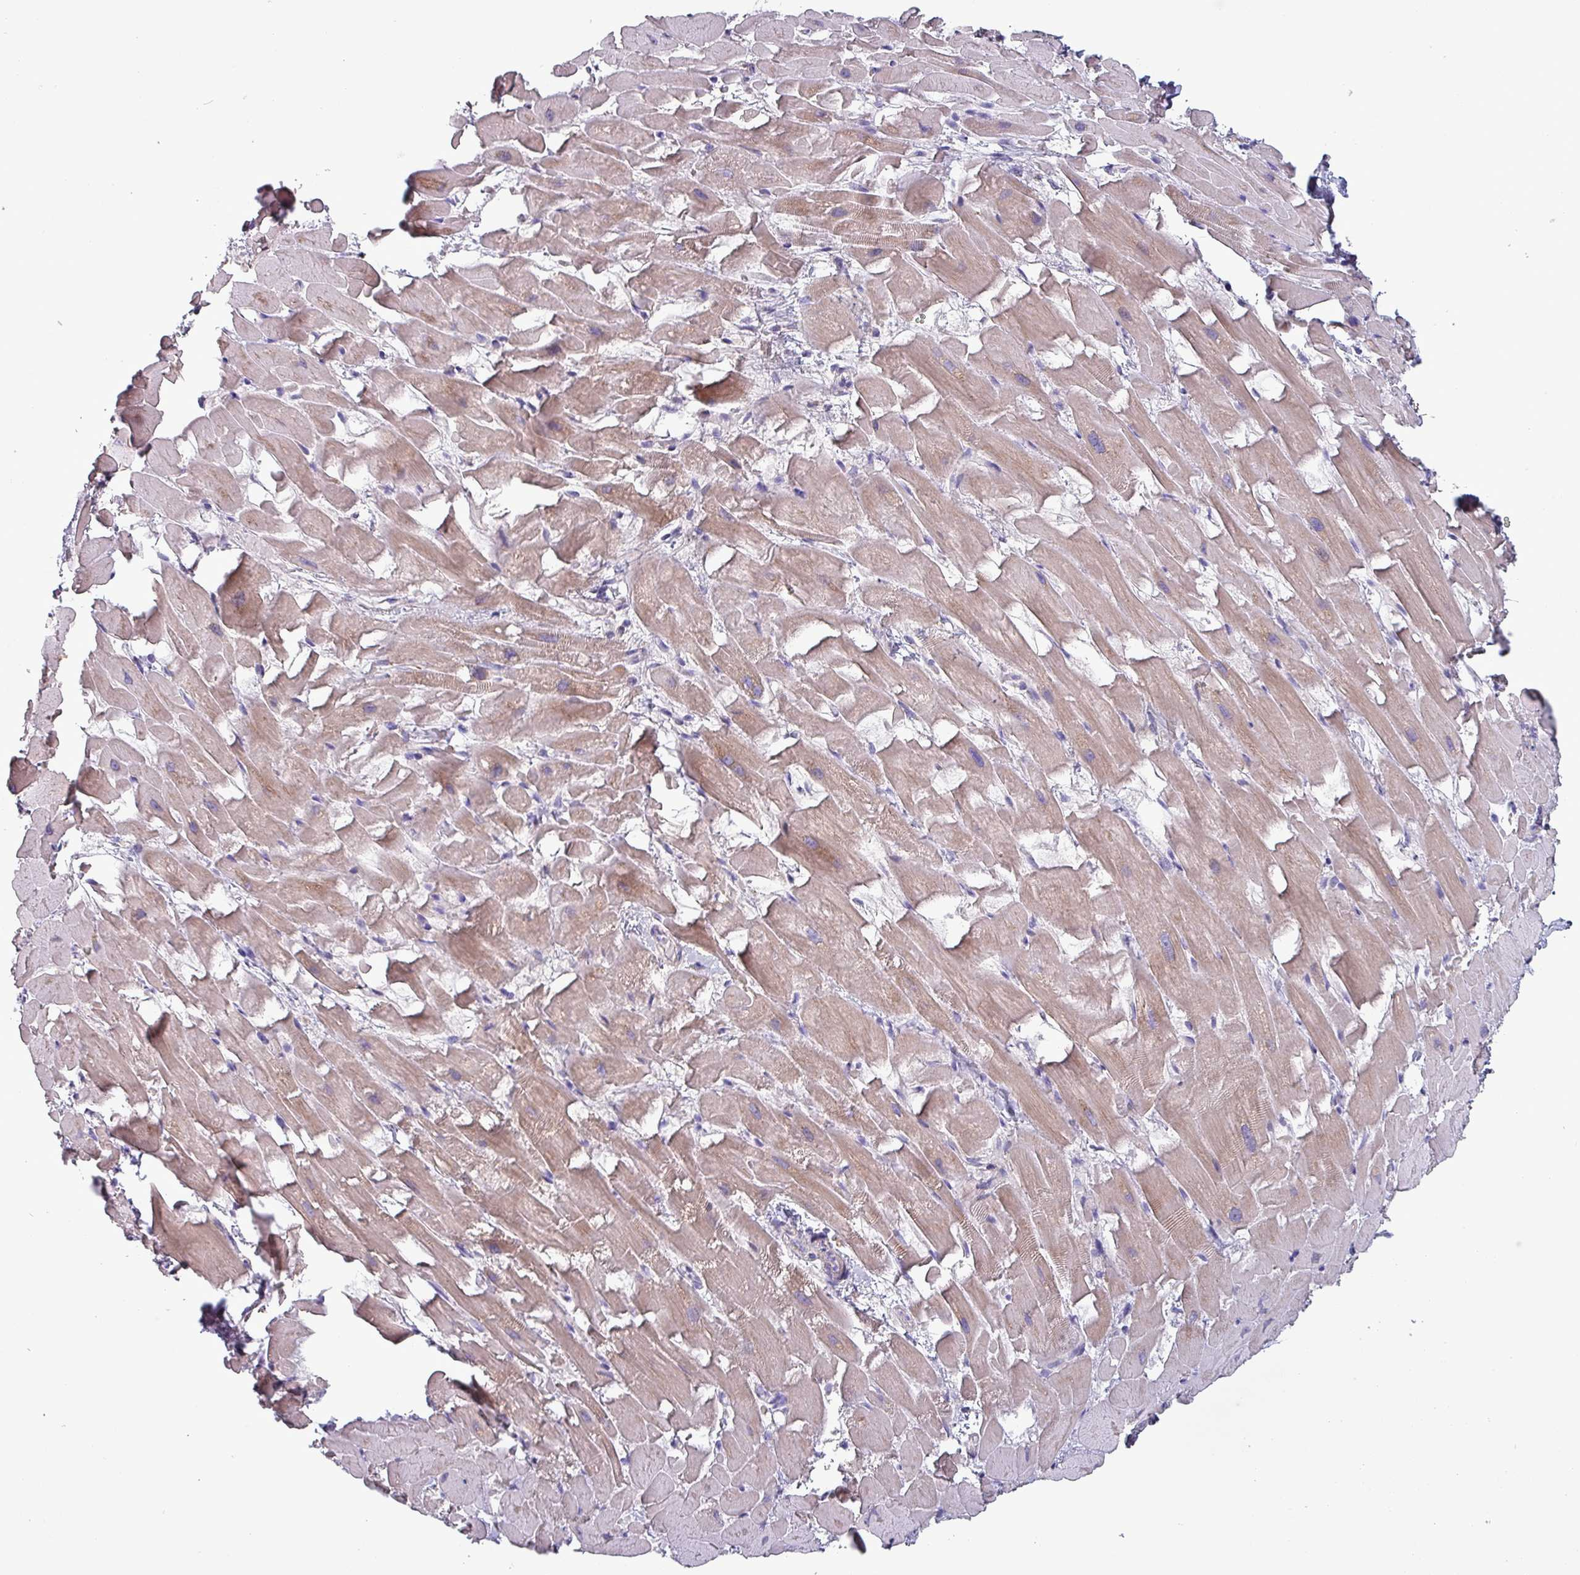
{"staining": {"intensity": "weak", "quantity": ">75%", "location": "cytoplasmic/membranous"}, "tissue": "heart muscle", "cell_type": "Cardiomyocytes", "image_type": "normal", "snomed": [{"axis": "morphology", "description": "Normal tissue, NOS"}, {"axis": "topography", "description": "Heart"}], "caption": "Immunohistochemical staining of benign human heart muscle reveals low levels of weak cytoplasmic/membranous positivity in about >75% of cardiomyocytes.", "gene": "HSD3B7", "patient": {"sex": "male", "age": 37}}